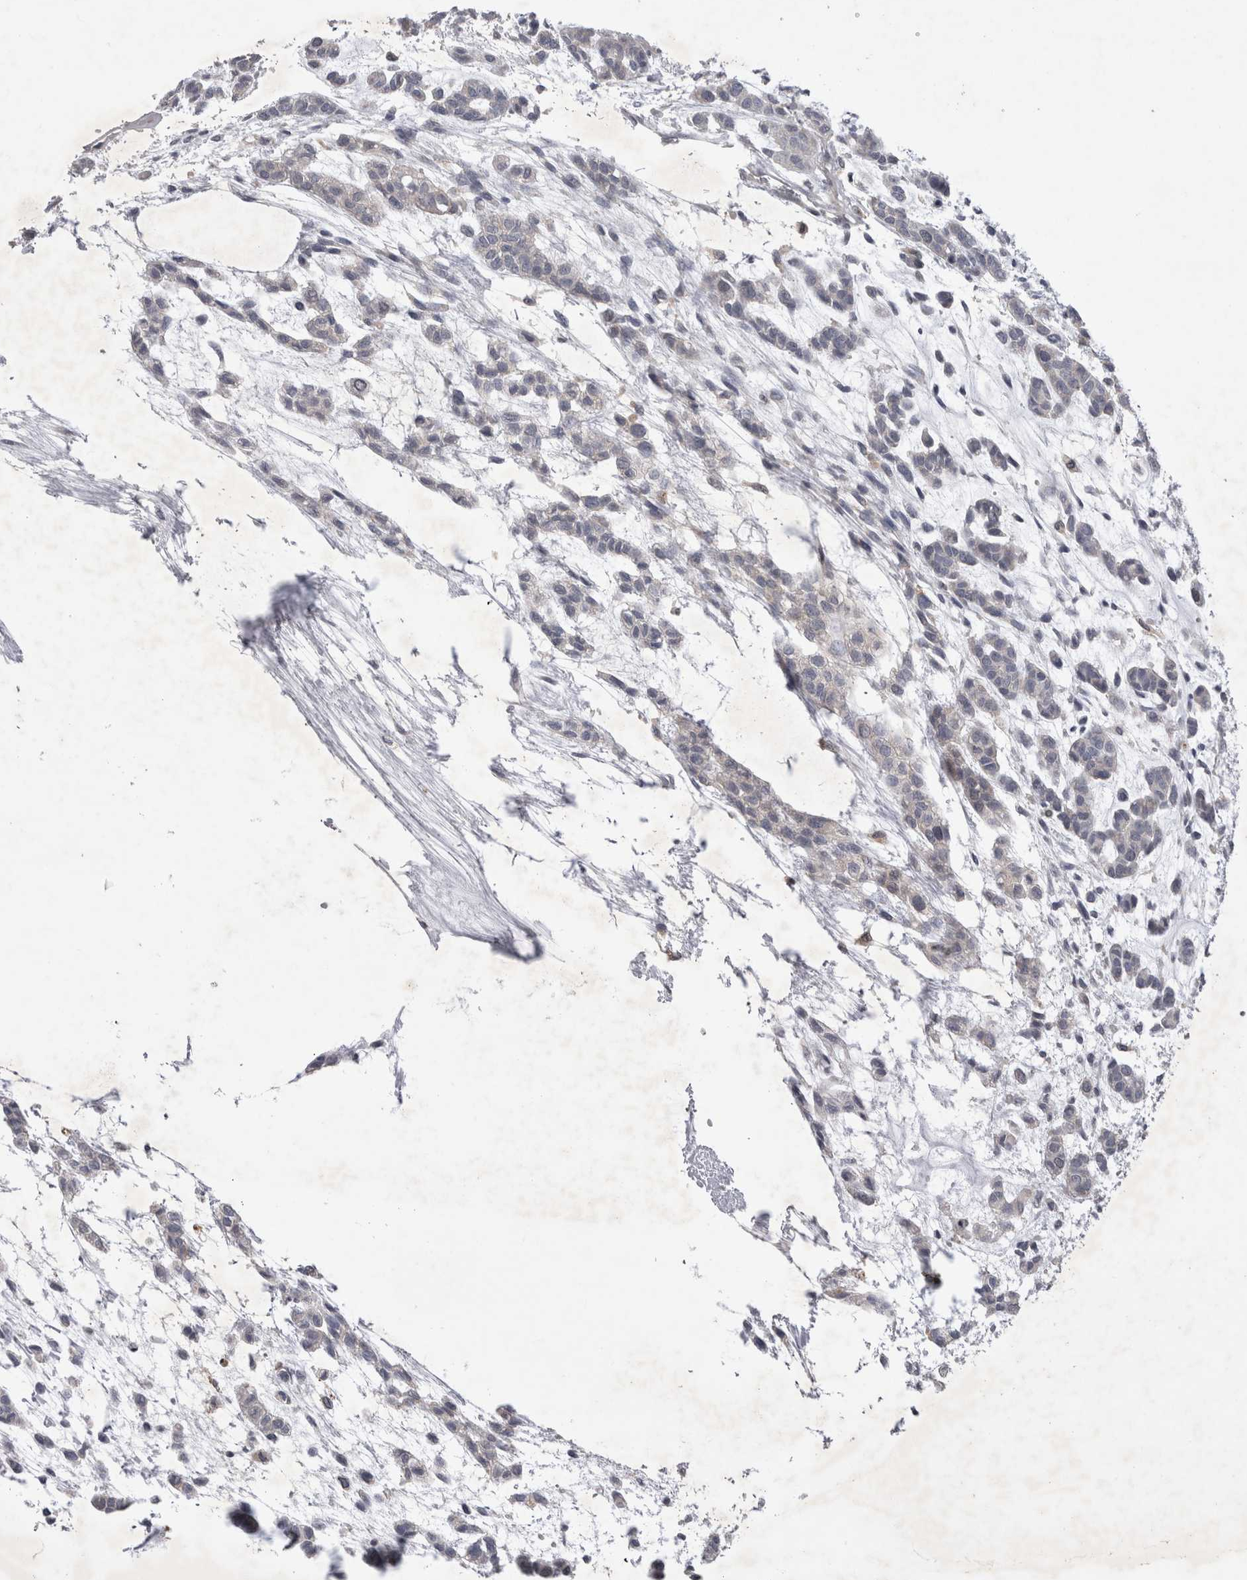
{"staining": {"intensity": "negative", "quantity": "none", "location": "none"}, "tissue": "head and neck cancer", "cell_type": "Tumor cells", "image_type": "cancer", "snomed": [{"axis": "morphology", "description": "Adenocarcinoma, NOS"}, {"axis": "morphology", "description": "Adenoma, NOS"}, {"axis": "topography", "description": "Head-Neck"}], "caption": "IHC micrograph of human head and neck cancer (adenoma) stained for a protein (brown), which shows no expression in tumor cells.", "gene": "CTBS", "patient": {"sex": "female", "age": 55}}